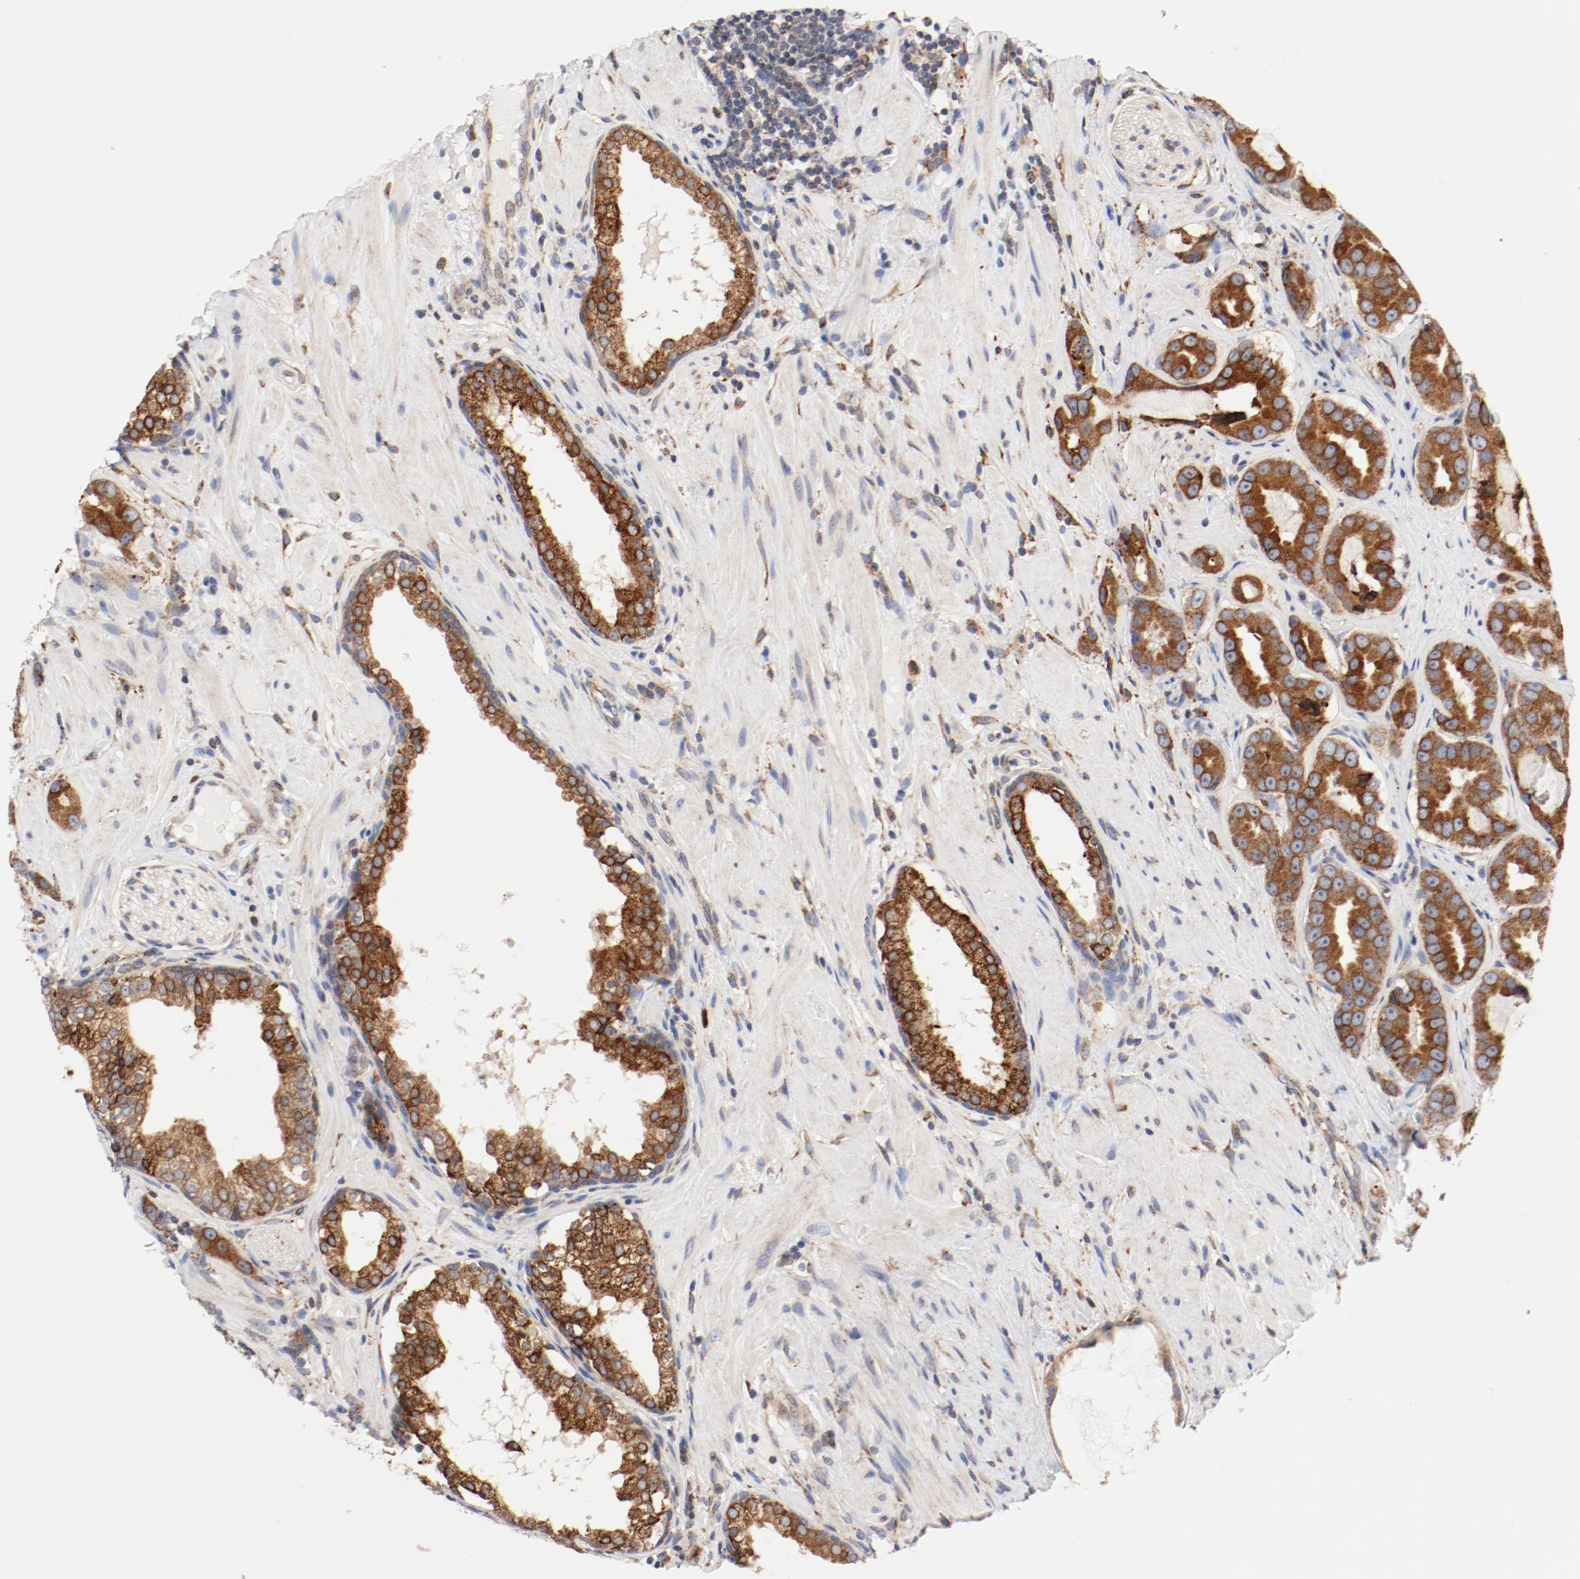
{"staining": {"intensity": "strong", "quantity": ">75%", "location": "cytoplasmic/membranous"}, "tissue": "prostate cancer", "cell_type": "Tumor cells", "image_type": "cancer", "snomed": [{"axis": "morphology", "description": "Adenocarcinoma, Low grade"}, {"axis": "topography", "description": "Prostate"}], "caption": "Immunohistochemical staining of human prostate cancer (adenocarcinoma (low-grade)) reveals strong cytoplasmic/membranous protein expression in approximately >75% of tumor cells. (DAB IHC with brightfield microscopy, high magnification).", "gene": "PDPK1", "patient": {"sex": "male", "age": 59}}